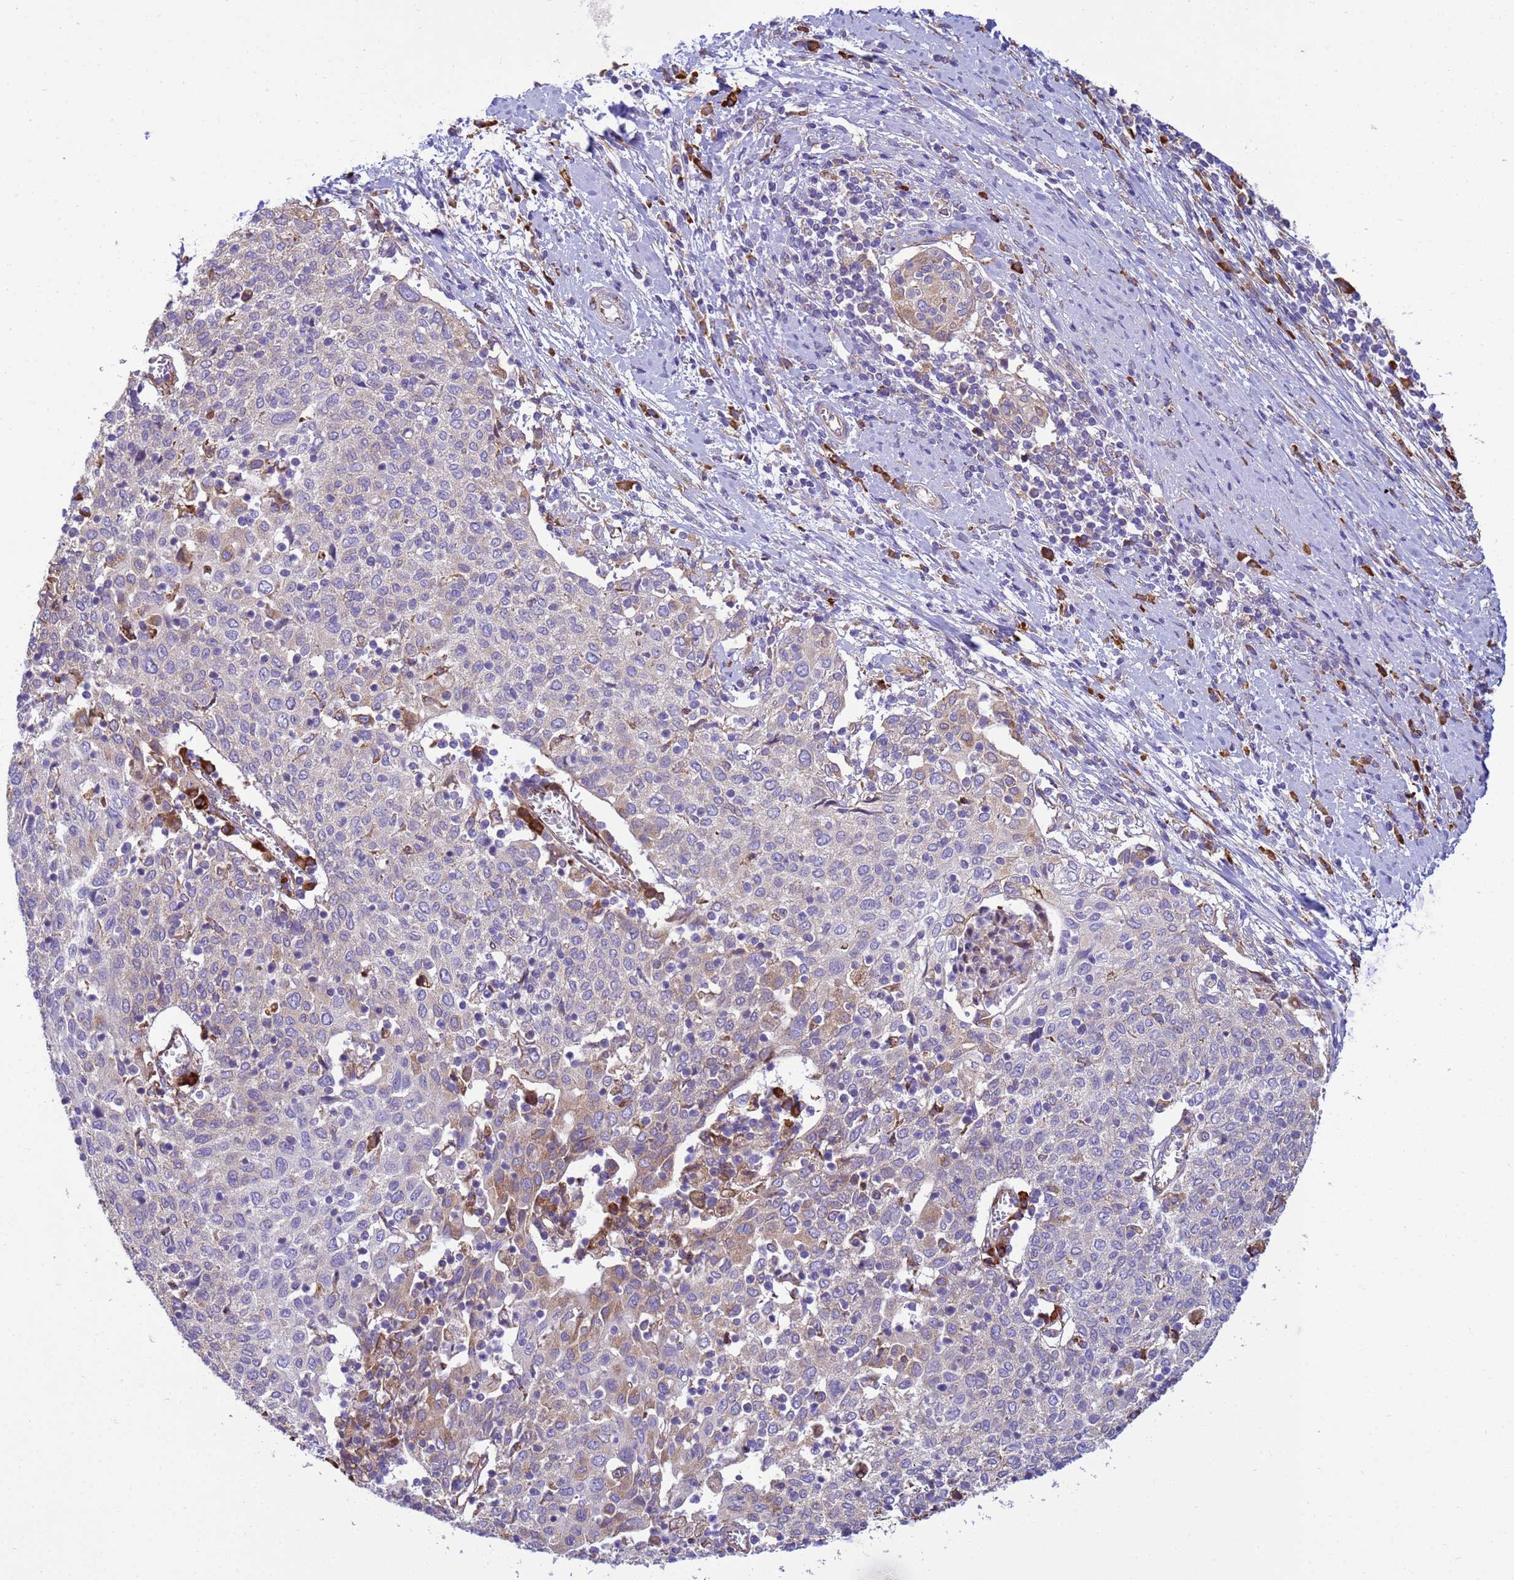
{"staining": {"intensity": "weak", "quantity": "<25%", "location": "cytoplasmic/membranous"}, "tissue": "cervical cancer", "cell_type": "Tumor cells", "image_type": "cancer", "snomed": [{"axis": "morphology", "description": "Squamous cell carcinoma, NOS"}, {"axis": "topography", "description": "Cervix"}], "caption": "Immunohistochemical staining of cervical cancer (squamous cell carcinoma) shows no significant staining in tumor cells.", "gene": "THAP5", "patient": {"sex": "female", "age": 52}}